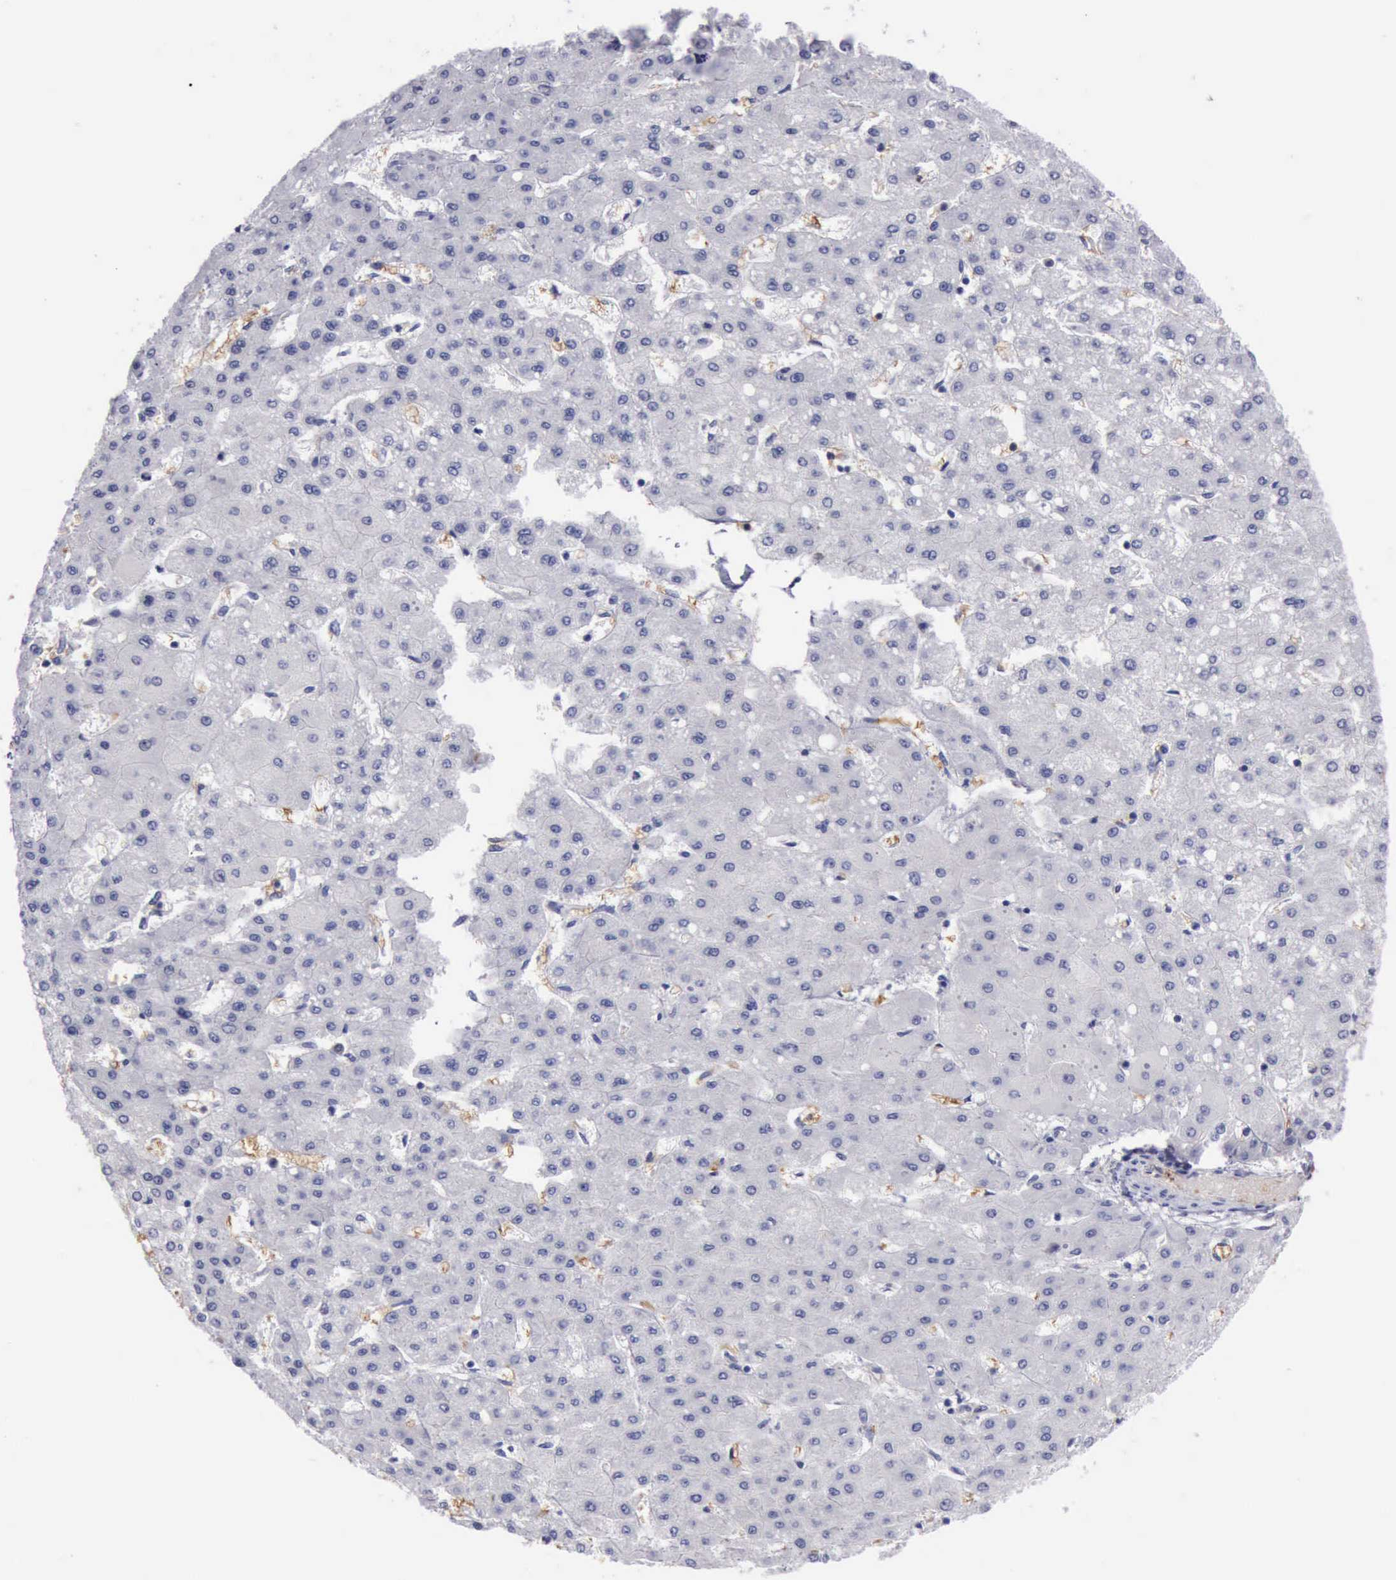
{"staining": {"intensity": "negative", "quantity": "none", "location": "none"}, "tissue": "liver cancer", "cell_type": "Tumor cells", "image_type": "cancer", "snomed": [{"axis": "morphology", "description": "Carcinoma, Hepatocellular, NOS"}, {"axis": "topography", "description": "Liver"}], "caption": "There is no significant staining in tumor cells of liver cancer (hepatocellular carcinoma).", "gene": "CEP128", "patient": {"sex": "female", "age": 52}}